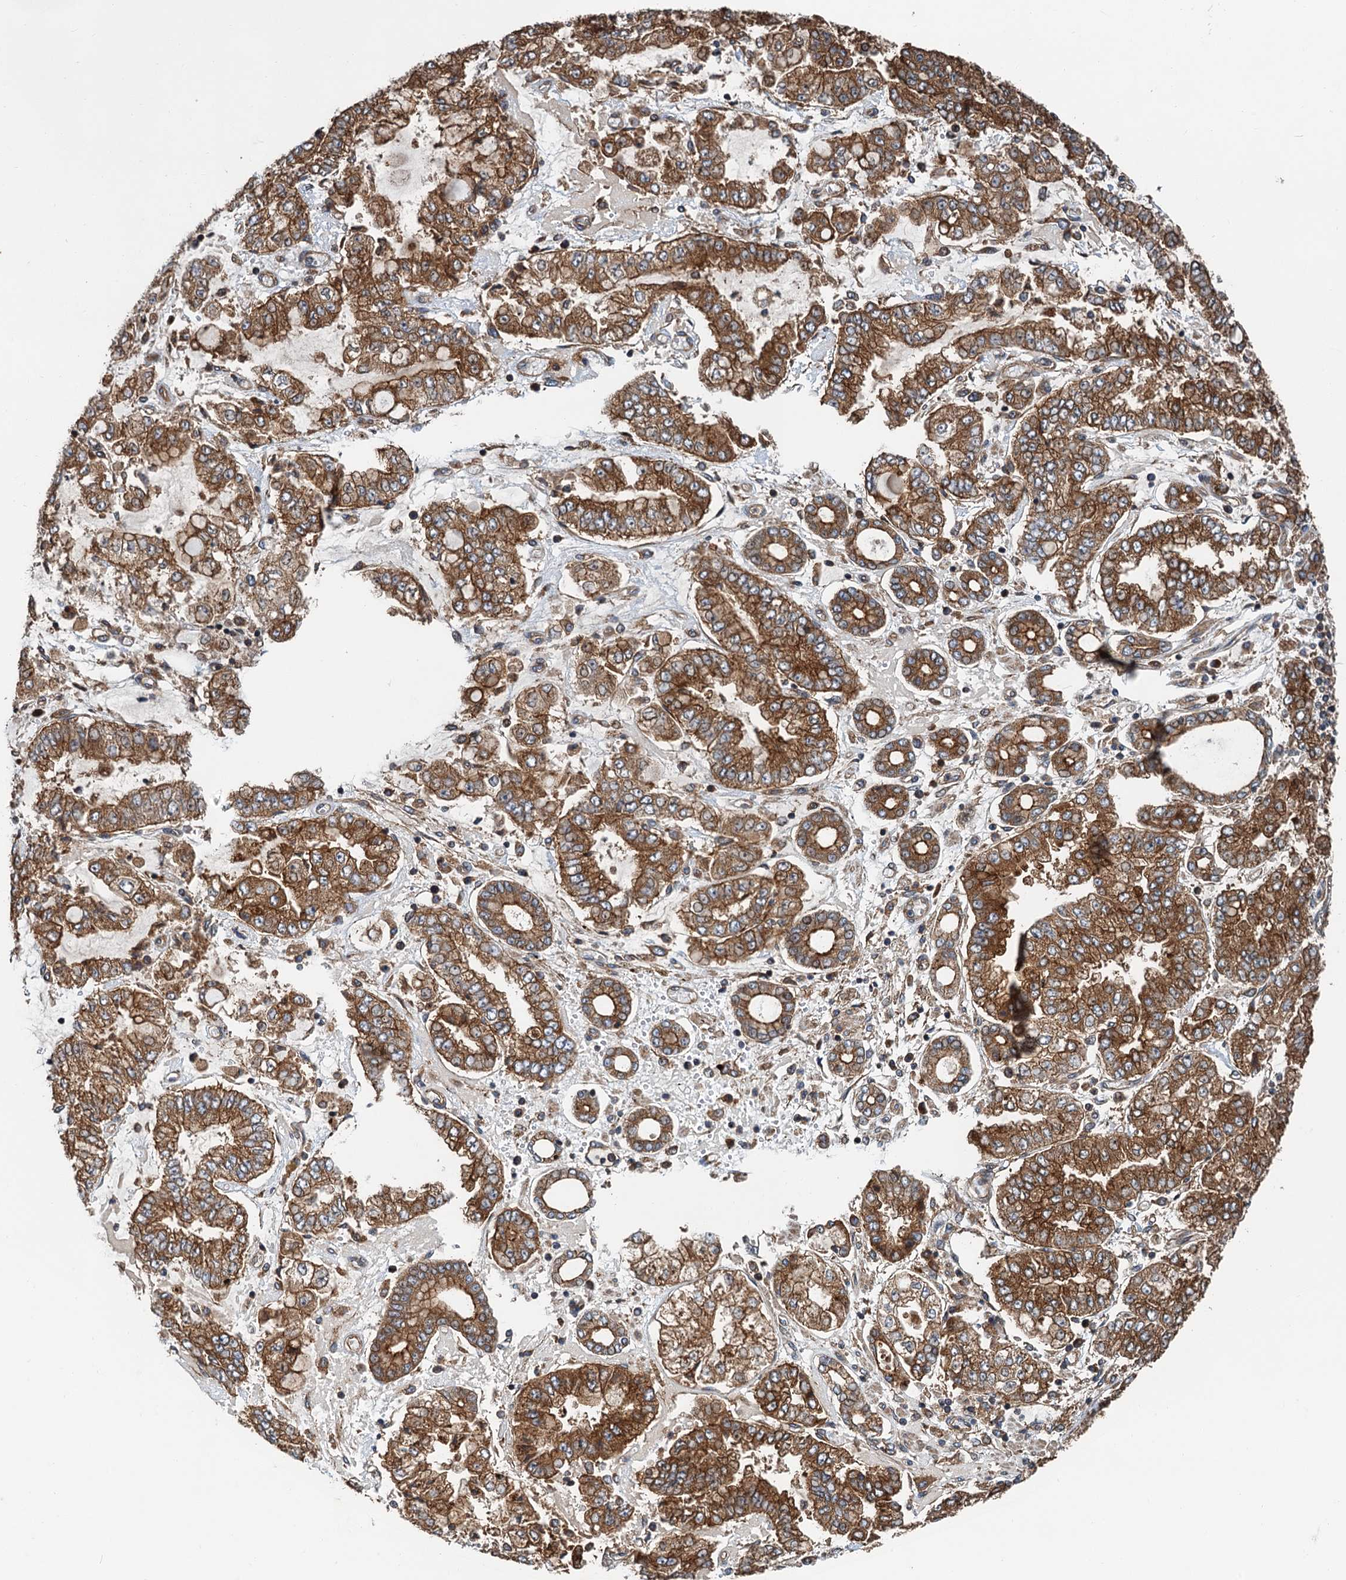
{"staining": {"intensity": "strong", "quantity": ">75%", "location": "cytoplasmic/membranous"}, "tissue": "stomach cancer", "cell_type": "Tumor cells", "image_type": "cancer", "snomed": [{"axis": "morphology", "description": "Adenocarcinoma, NOS"}, {"axis": "topography", "description": "Stomach"}], "caption": "Tumor cells exhibit high levels of strong cytoplasmic/membranous positivity in about >75% of cells in human adenocarcinoma (stomach).", "gene": "COG3", "patient": {"sex": "male", "age": 76}}